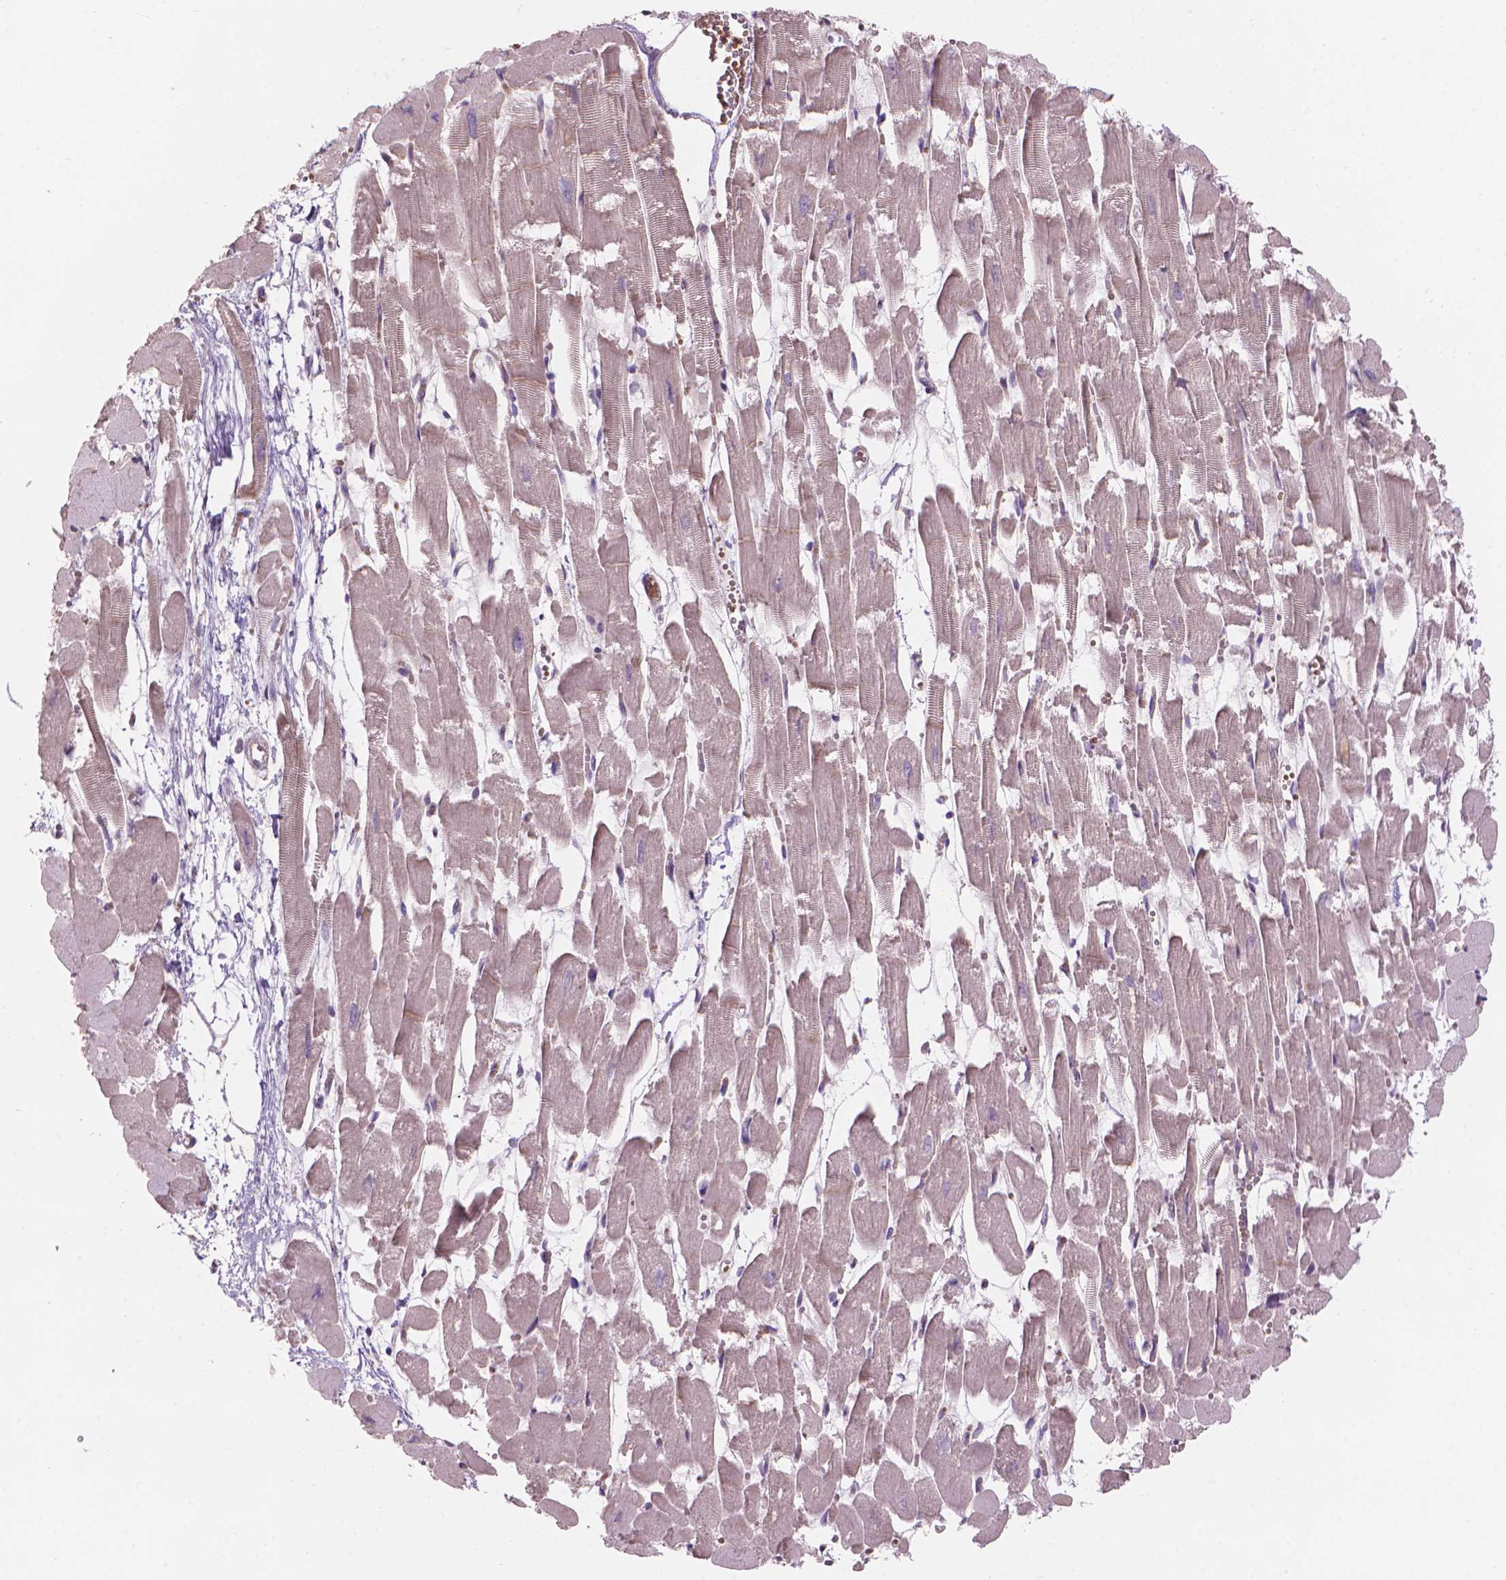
{"staining": {"intensity": "weak", "quantity": "<25%", "location": "cytoplasmic/membranous"}, "tissue": "heart muscle", "cell_type": "Cardiomyocytes", "image_type": "normal", "snomed": [{"axis": "morphology", "description": "Normal tissue, NOS"}, {"axis": "topography", "description": "Heart"}], "caption": "The IHC image has no significant expression in cardiomyocytes of heart muscle. (Brightfield microscopy of DAB immunohistochemistry (IHC) at high magnification).", "gene": "IFFO1", "patient": {"sex": "female", "age": 52}}